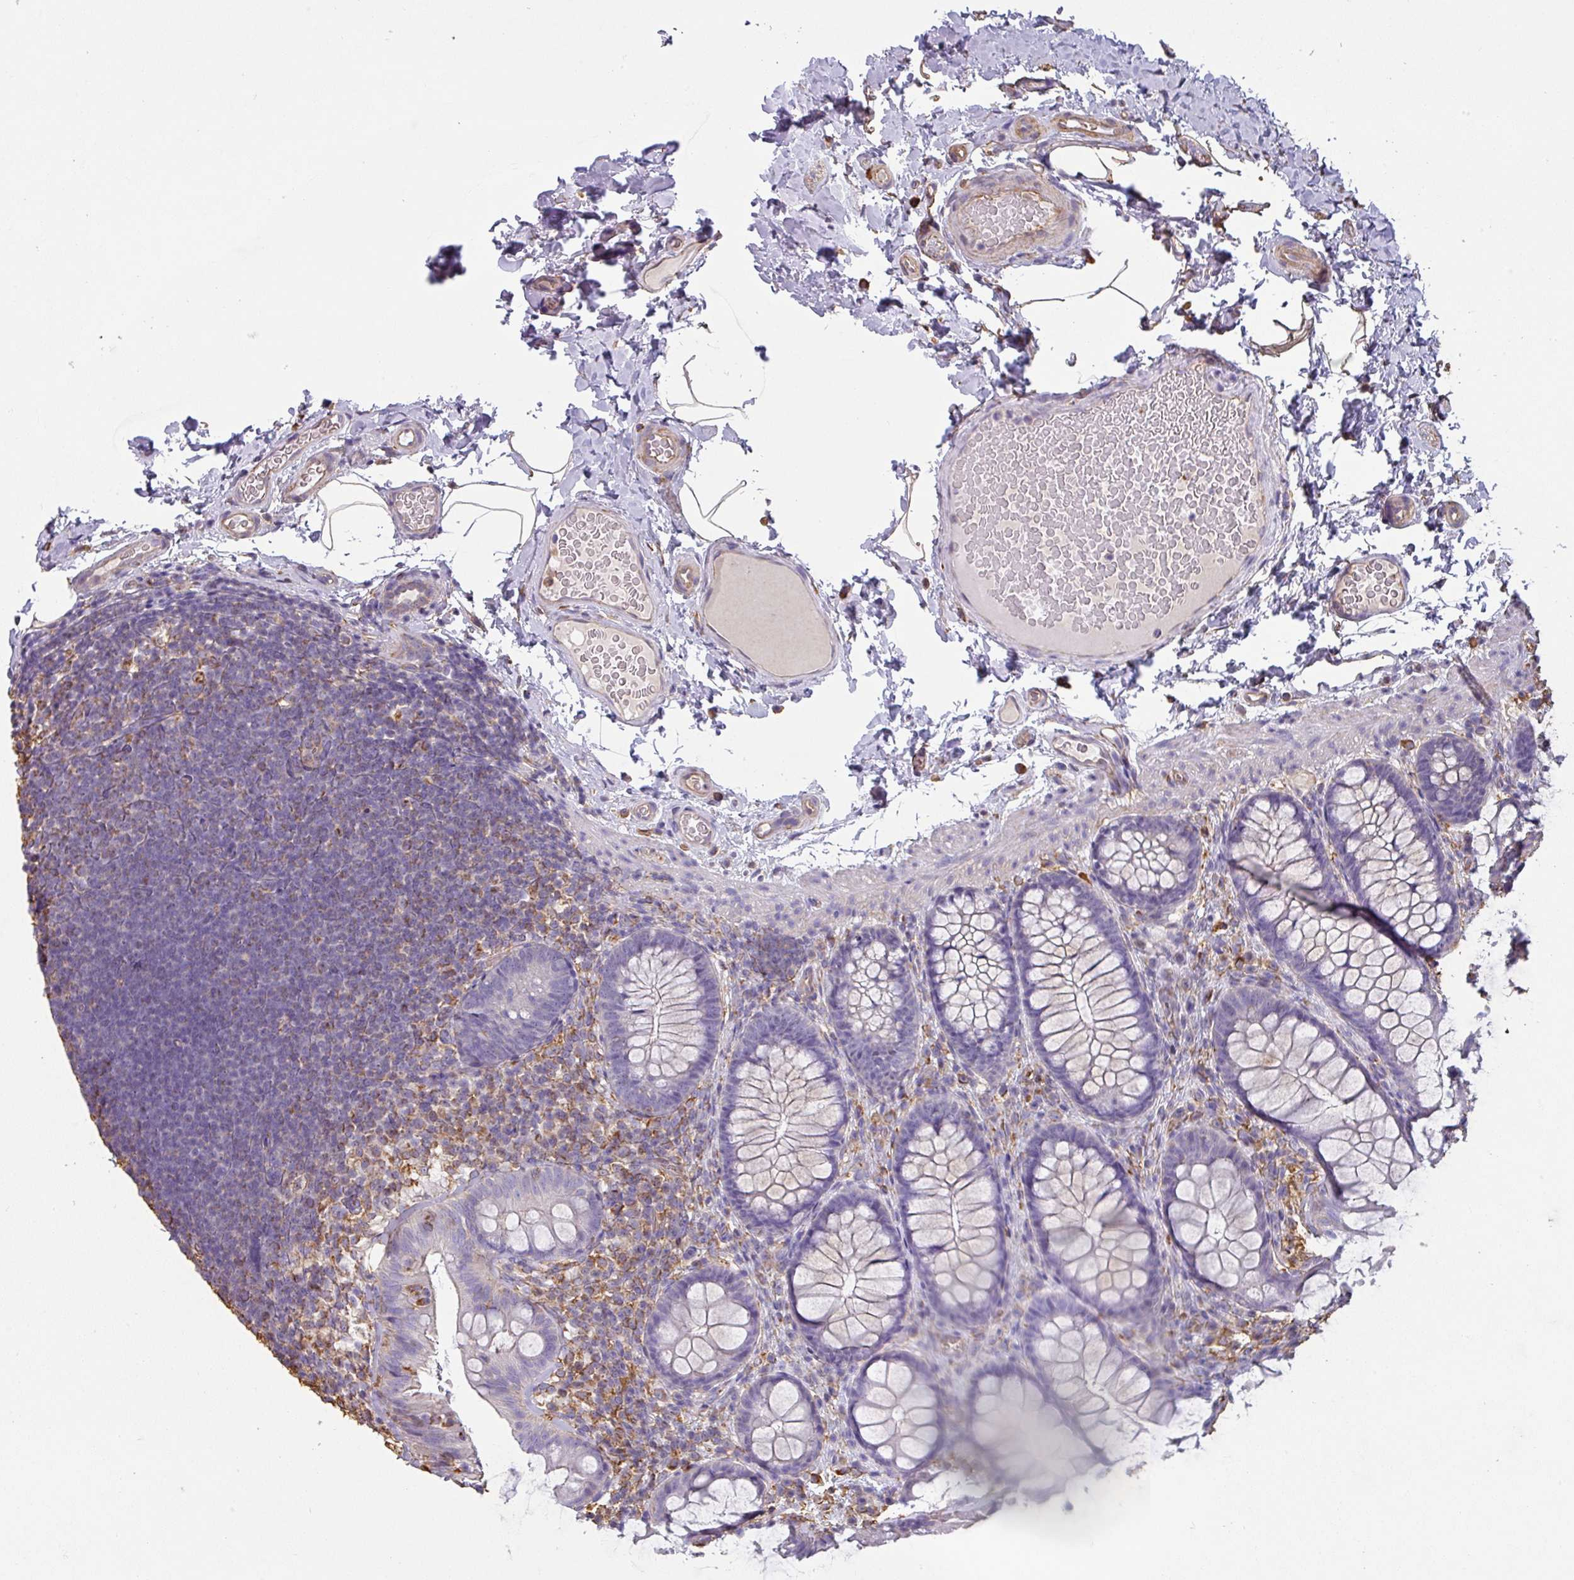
{"staining": {"intensity": "weak", "quantity": ">75%", "location": "cytoplasmic/membranous"}, "tissue": "colon", "cell_type": "Endothelial cells", "image_type": "normal", "snomed": [{"axis": "morphology", "description": "Normal tissue, NOS"}, {"axis": "topography", "description": "Colon"}], "caption": "Endothelial cells reveal low levels of weak cytoplasmic/membranous positivity in approximately >75% of cells in unremarkable human colon. (DAB IHC, brown staining for protein, blue staining for nuclei).", "gene": "ZNF280C", "patient": {"sex": "male", "age": 46}}